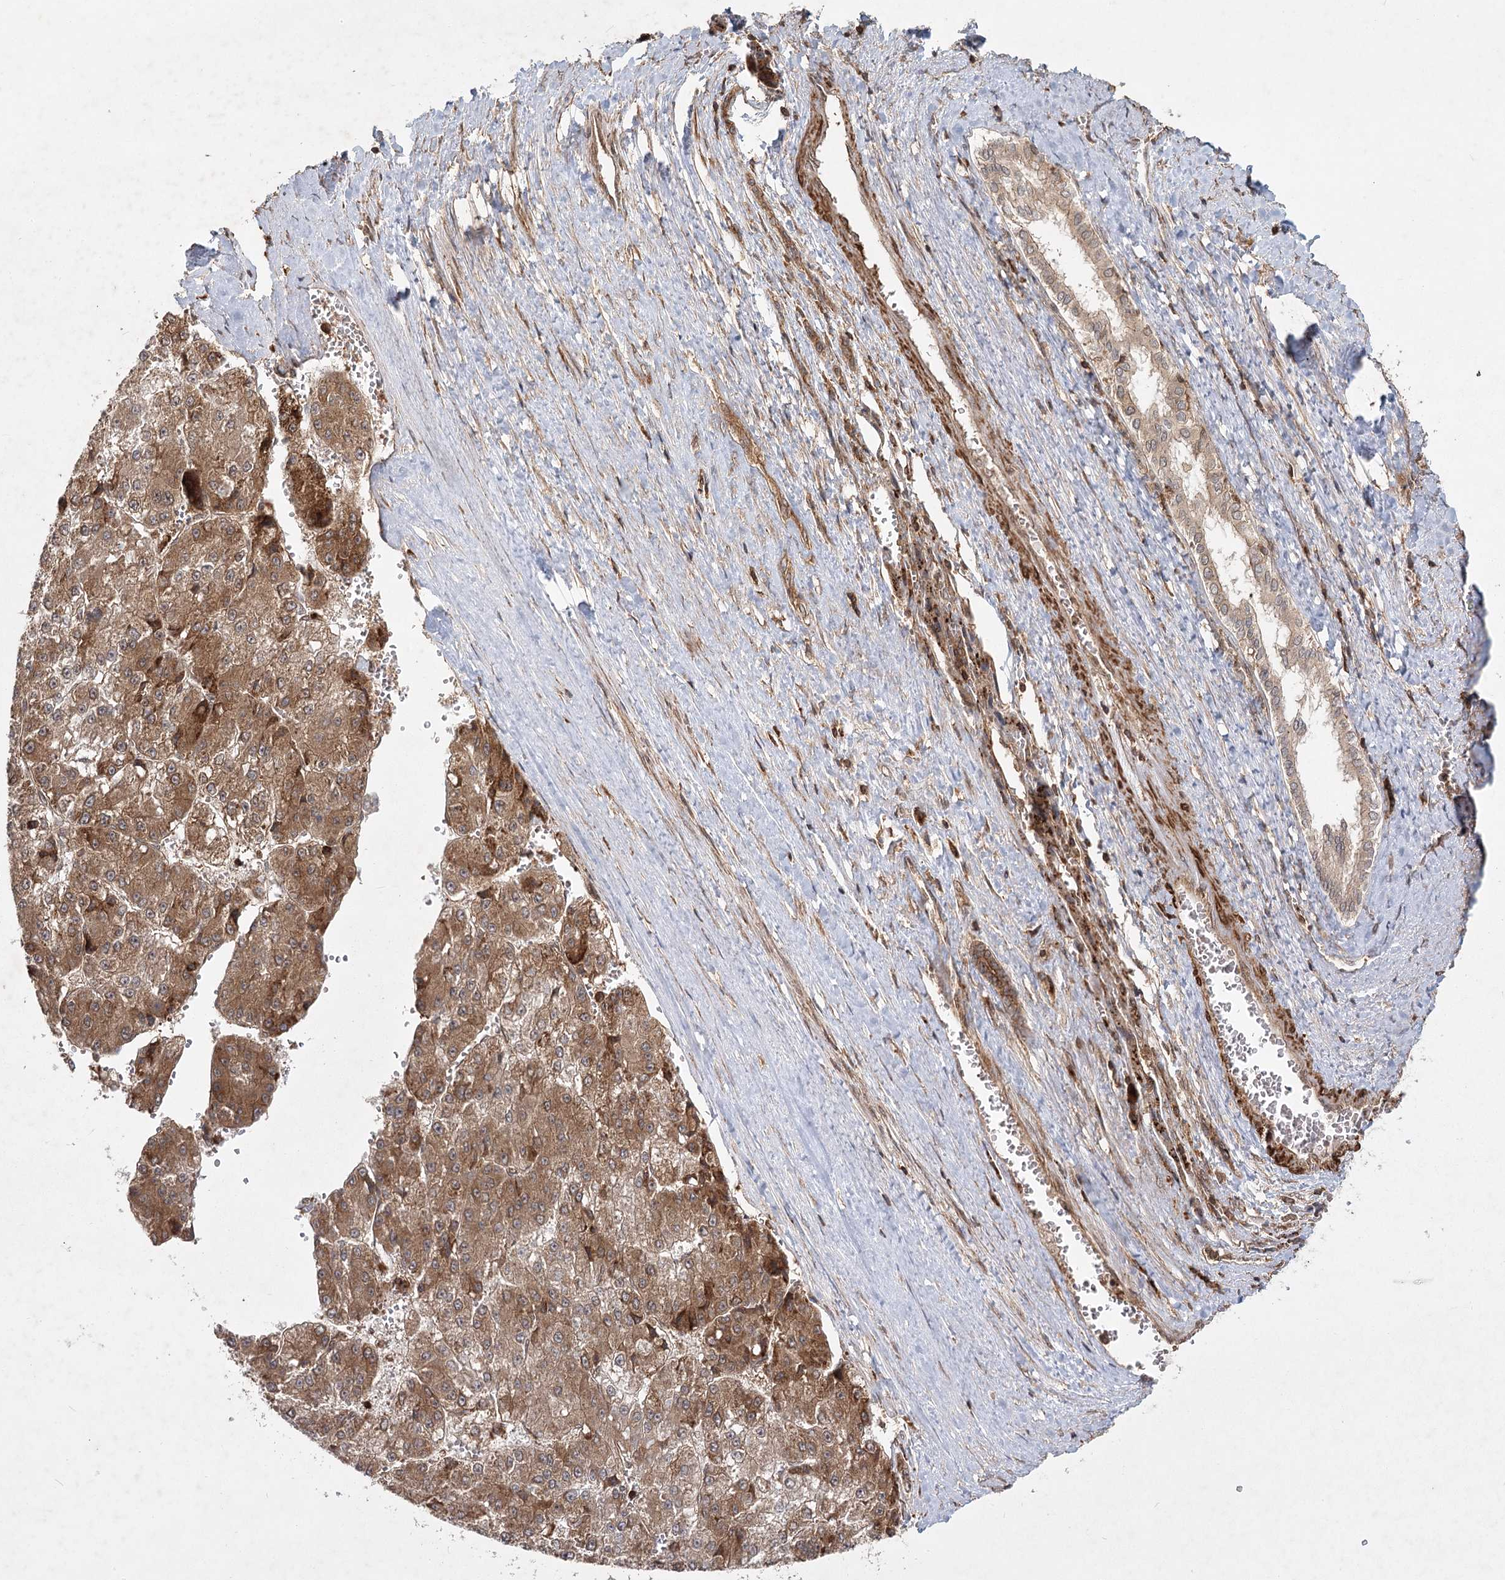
{"staining": {"intensity": "moderate", "quantity": ">75%", "location": "cytoplasmic/membranous"}, "tissue": "liver cancer", "cell_type": "Tumor cells", "image_type": "cancer", "snomed": [{"axis": "morphology", "description": "Carcinoma, Hepatocellular, NOS"}, {"axis": "topography", "description": "Liver"}], "caption": "About >75% of tumor cells in human hepatocellular carcinoma (liver) reveal moderate cytoplasmic/membranous protein expression as visualized by brown immunohistochemical staining.", "gene": "MDFIC", "patient": {"sex": "female", "age": 73}}